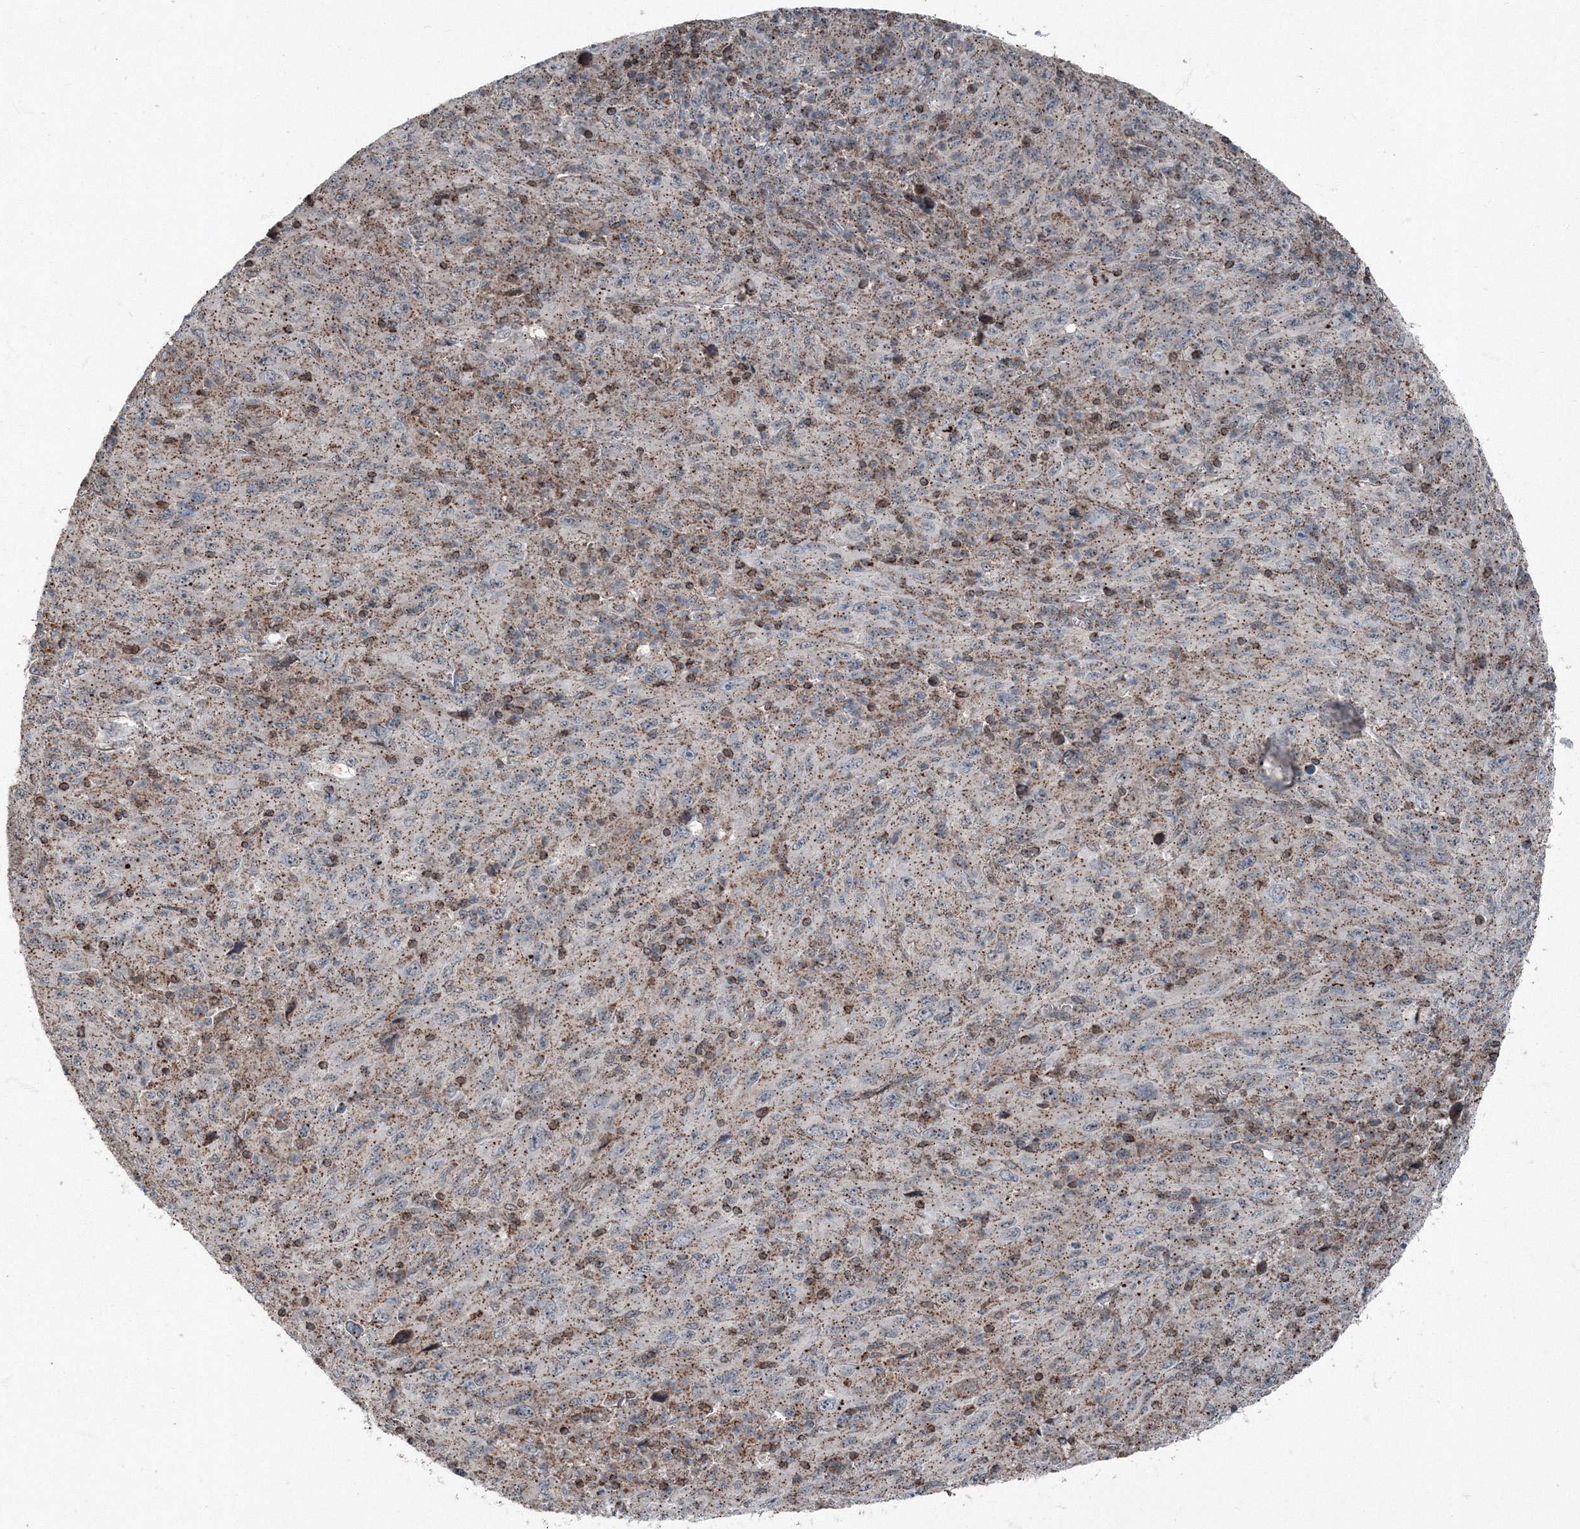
{"staining": {"intensity": "moderate", "quantity": ">75%", "location": "cytoplasmic/membranous"}, "tissue": "melanoma", "cell_type": "Tumor cells", "image_type": "cancer", "snomed": [{"axis": "morphology", "description": "Malignant melanoma, Metastatic site"}, {"axis": "topography", "description": "Skin"}], "caption": "Immunohistochemical staining of malignant melanoma (metastatic site) reveals medium levels of moderate cytoplasmic/membranous staining in approximately >75% of tumor cells.", "gene": "AASDH", "patient": {"sex": "female", "age": 56}}